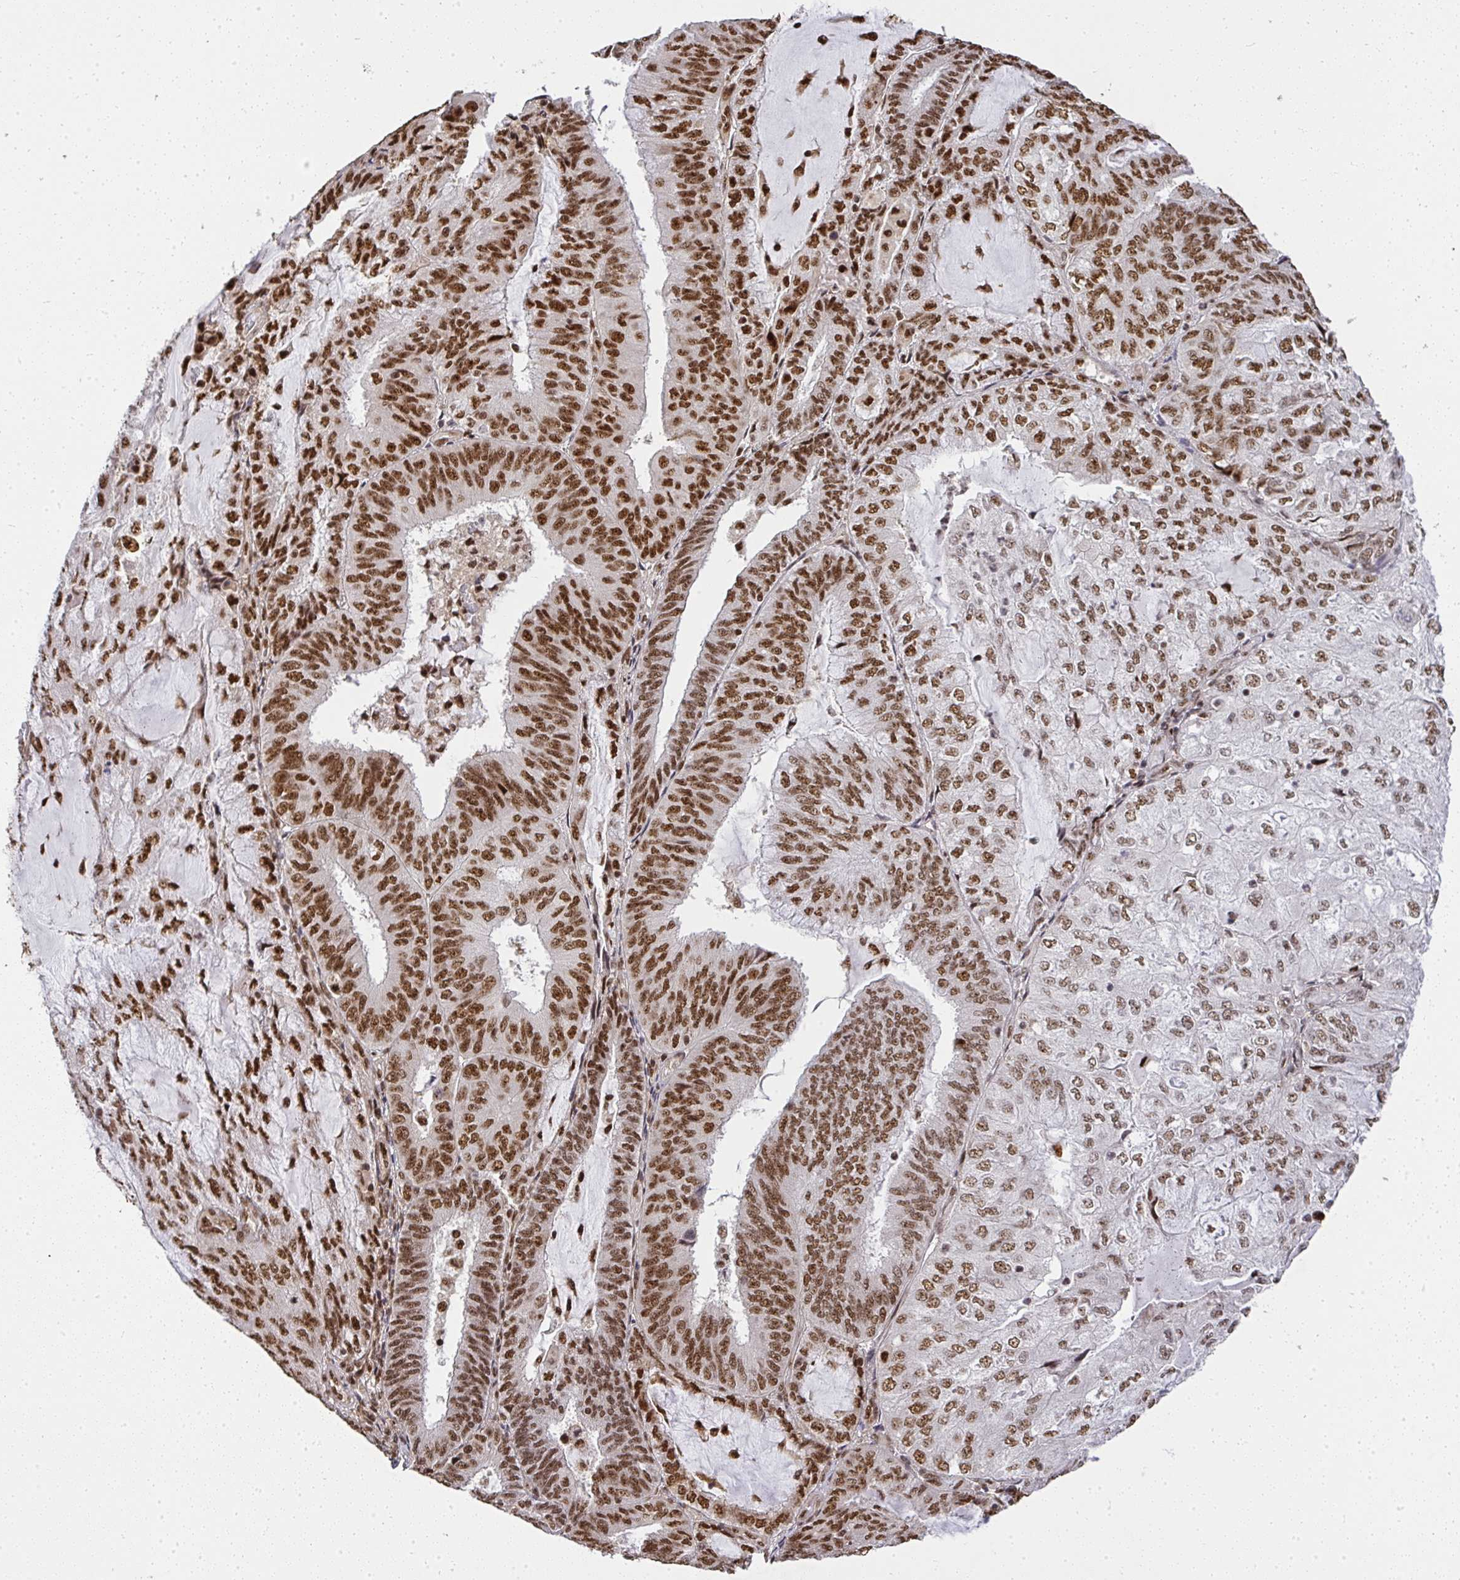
{"staining": {"intensity": "moderate", "quantity": ">75%", "location": "nuclear"}, "tissue": "endometrial cancer", "cell_type": "Tumor cells", "image_type": "cancer", "snomed": [{"axis": "morphology", "description": "Adenocarcinoma, NOS"}, {"axis": "topography", "description": "Endometrium"}], "caption": "Immunohistochemistry image of neoplastic tissue: human endometrial cancer (adenocarcinoma) stained using immunohistochemistry shows medium levels of moderate protein expression localized specifically in the nuclear of tumor cells, appearing as a nuclear brown color.", "gene": "U2AF1", "patient": {"sex": "female", "age": 81}}